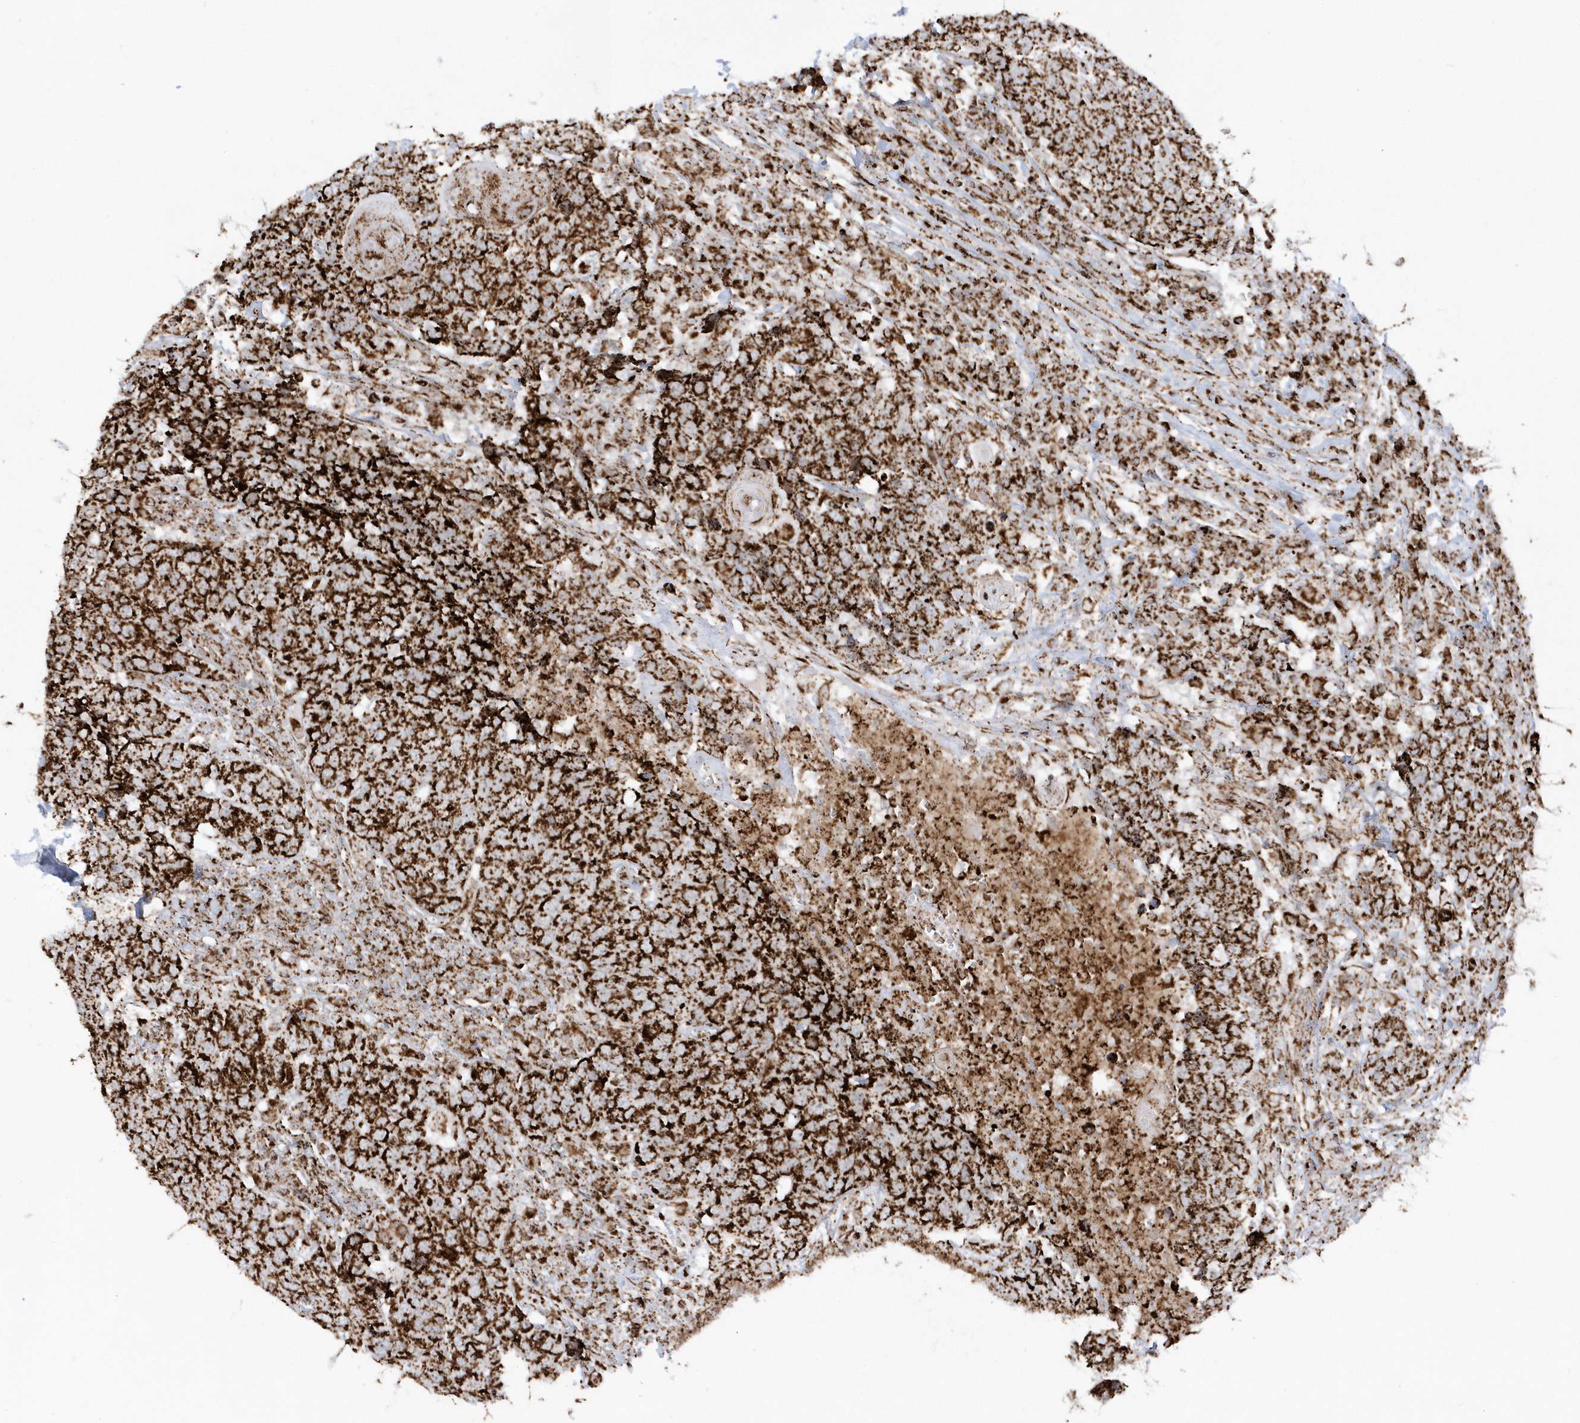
{"staining": {"intensity": "strong", "quantity": ">75%", "location": "cytoplasmic/membranous"}, "tissue": "head and neck cancer", "cell_type": "Tumor cells", "image_type": "cancer", "snomed": [{"axis": "morphology", "description": "Squamous cell carcinoma, NOS"}, {"axis": "topography", "description": "Head-Neck"}], "caption": "This is an image of immunohistochemistry staining of head and neck squamous cell carcinoma, which shows strong positivity in the cytoplasmic/membranous of tumor cells.", "gene": "CRY2", "patient": {"sex": "male", "age": 66}}